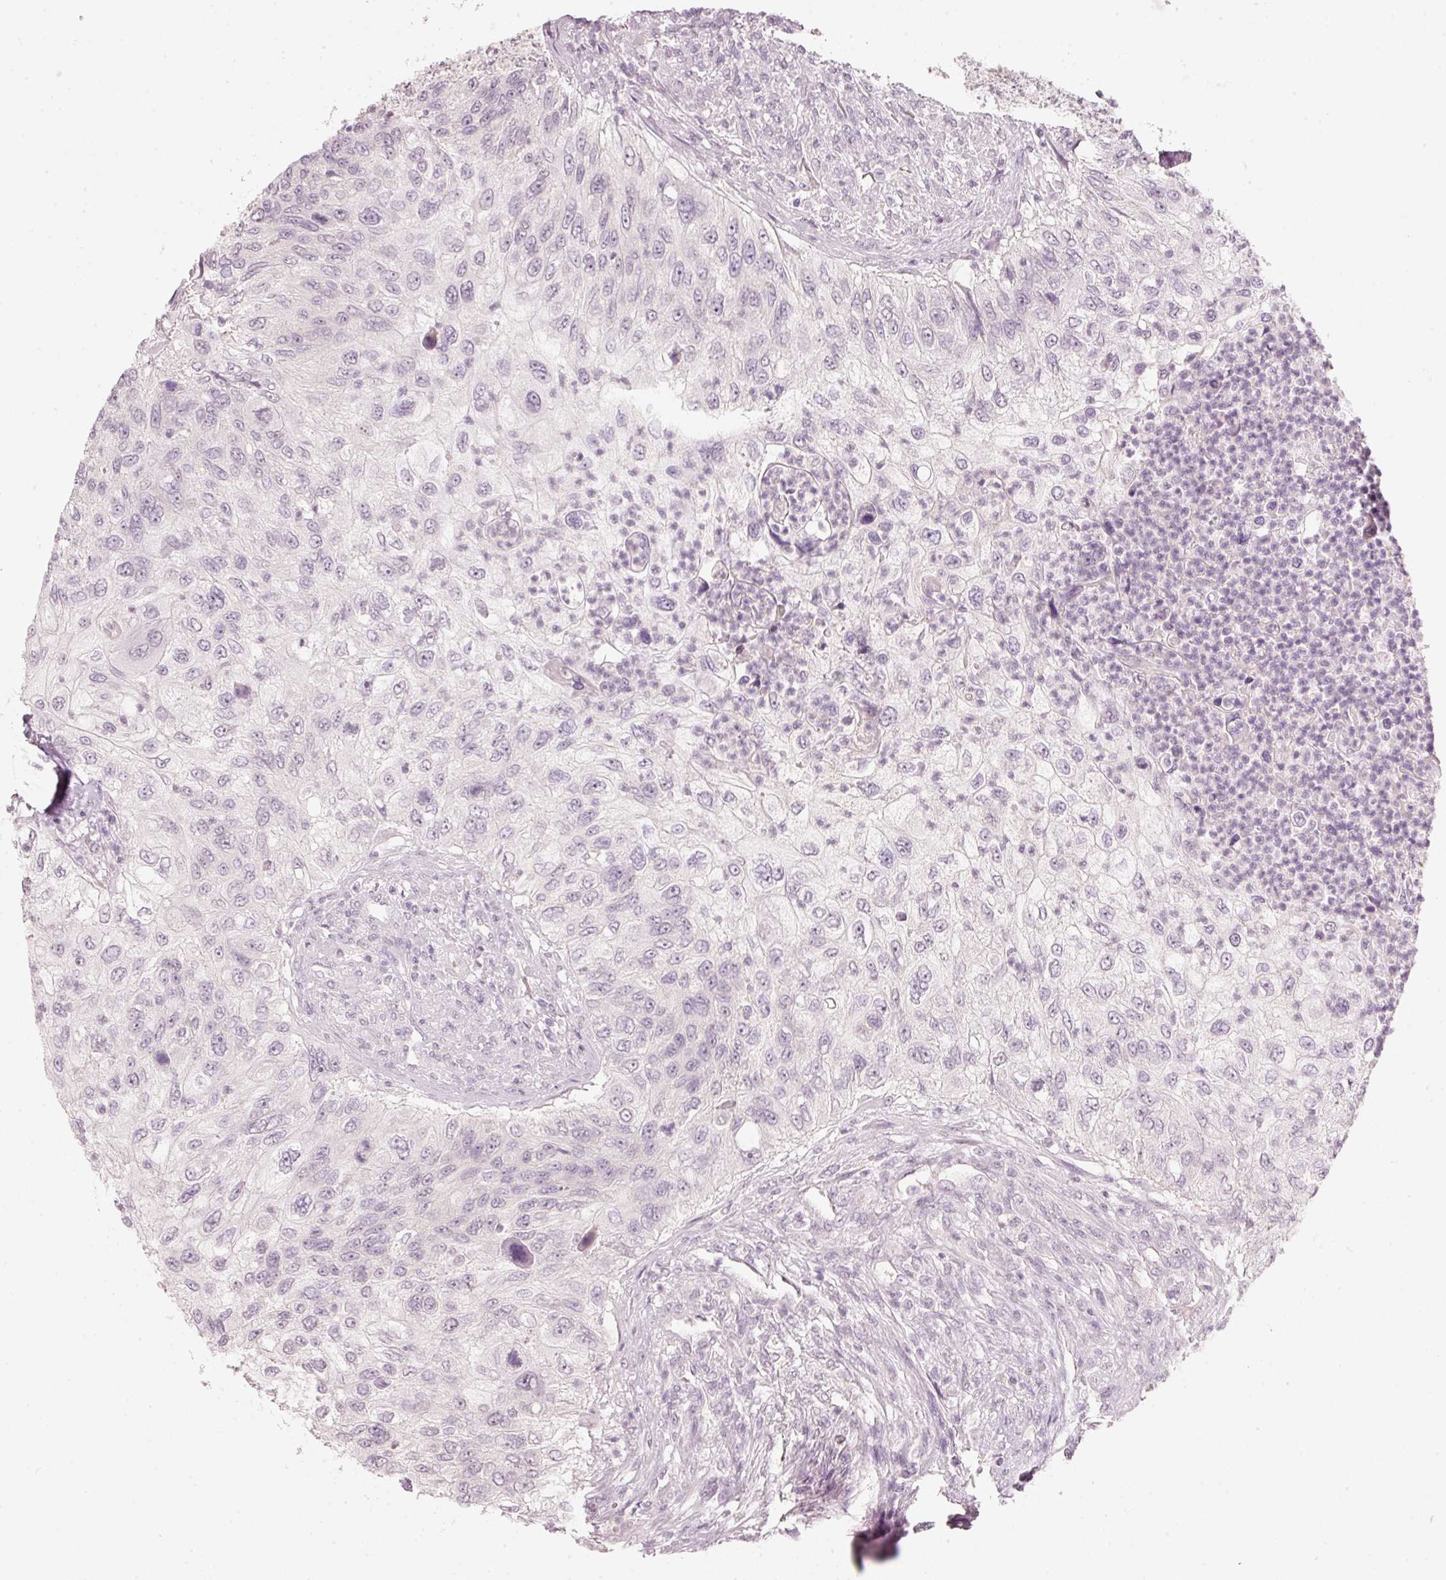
{"staining": {"intensity": "negative", "quantity": "none", "location": "none"}, "tissue": "urothelial cancer", "cell_type": "Tumor cells", "image_type": "cancer", "snomed": [{"axis": "morphology", "description": "Urothelial carcinoma, High grade"}, {"axis": "topography", "description": "Urinary bladder"}], "caption": "DAB (3,3'-diaminobenzidine) immunohistochemical staining of human urothelial cancer displays no significant expression in tumor cells.", "gene": "STEAP1", "patient": {"sex": "female", "age": 60}}